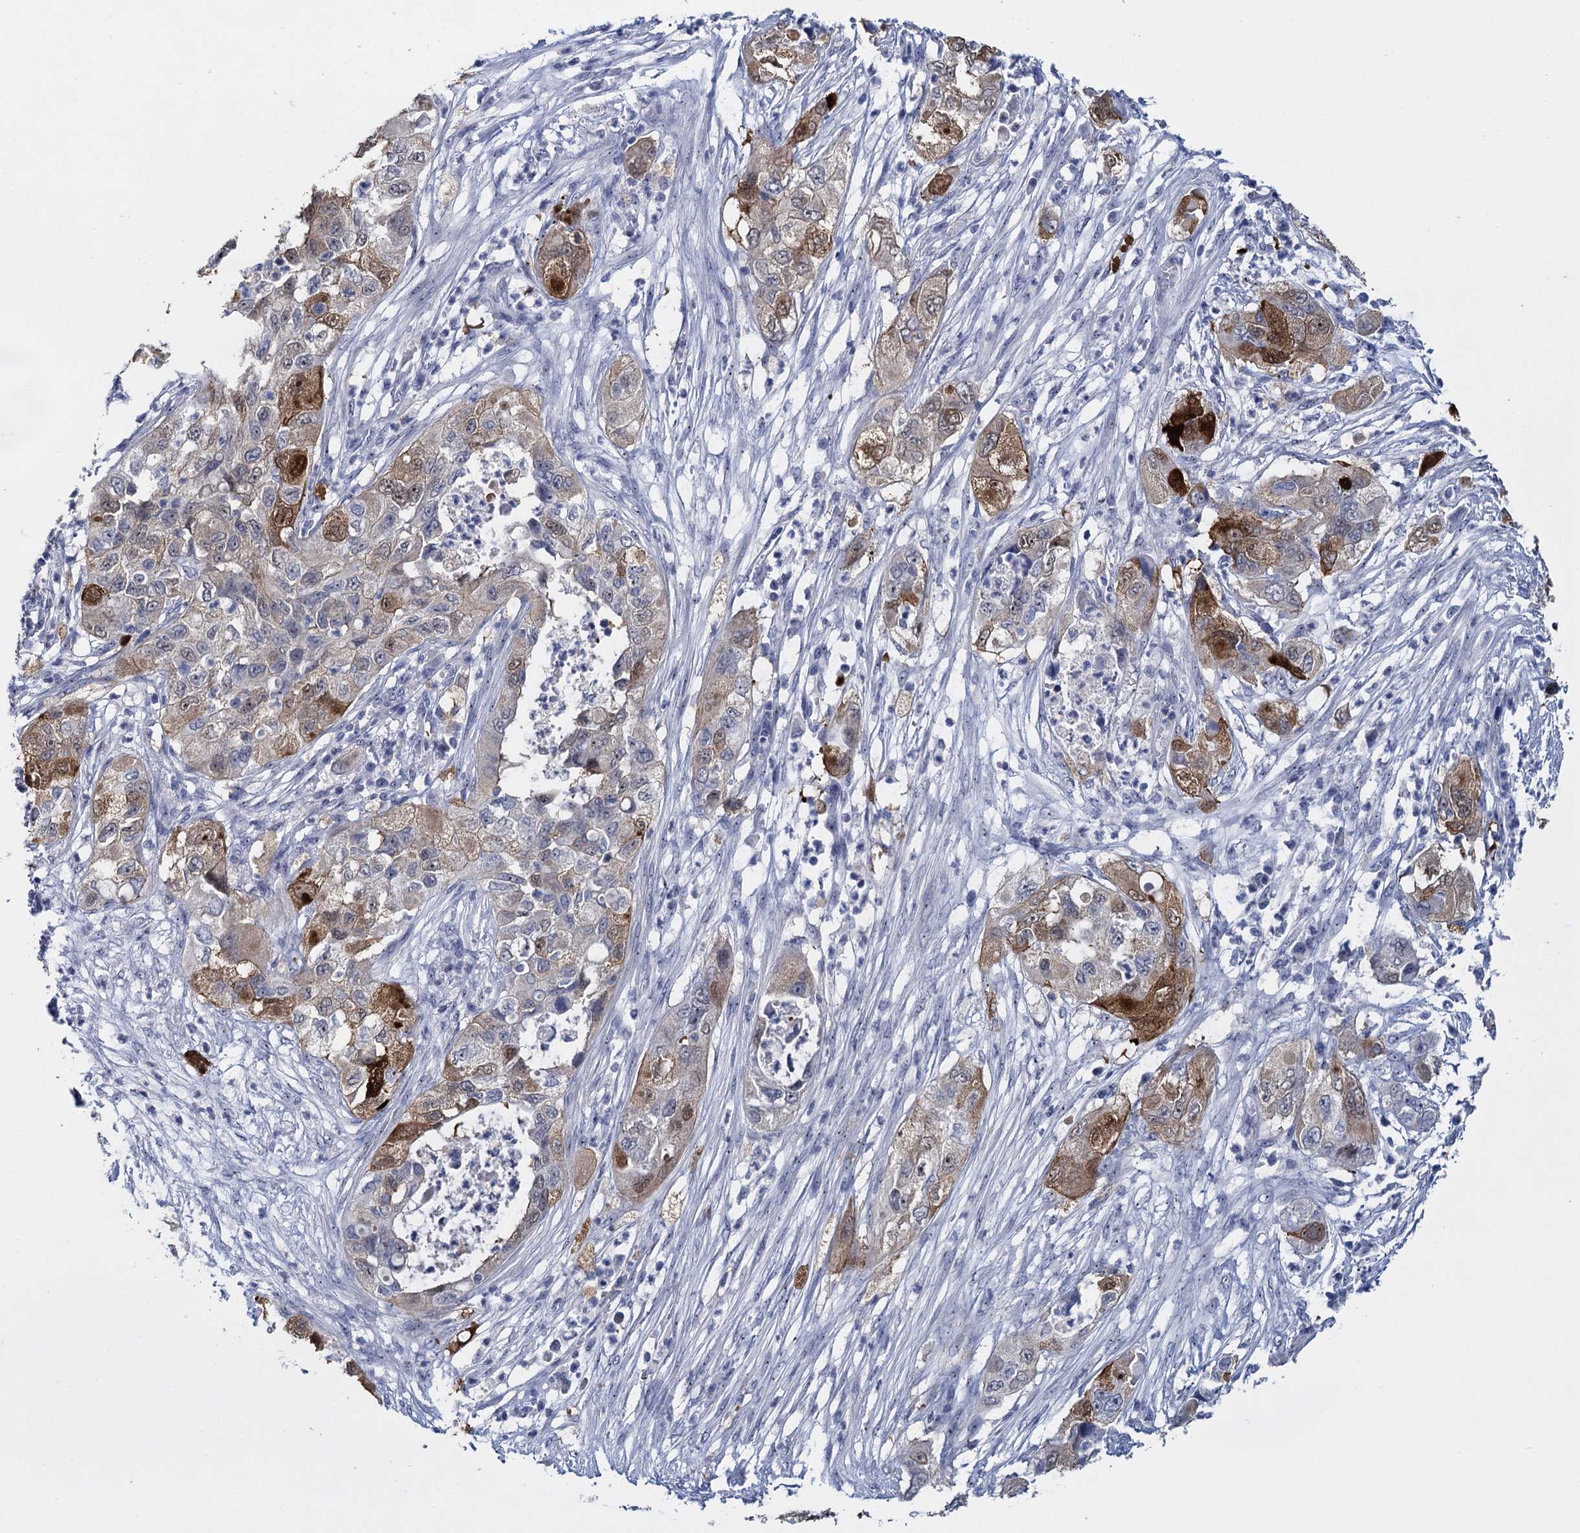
{"staining": {"intensity": "strong", "quantity": "<25%", "location": "cytoplasmic/membranous,nuclear"}, "tissue": "pancreatic cancer", "cell_type": "Tumor cells", "image_type": "cancer", "snomed": [{"axis": "morphology", "description": "Adenocarcinoma, NOS"}, {"axis": "topography", "description": "Pancreas"}], "caption": "Protein analysis of pancreatic cancer tissue displays strong cytoplasmic/membranous and nuclear expression in about <25% of tumor cells. (DAB = brown stain, brightfield microscopy at high magnification).", "gene": "SFN", "patient": {"sex": "female", "age": 78}}